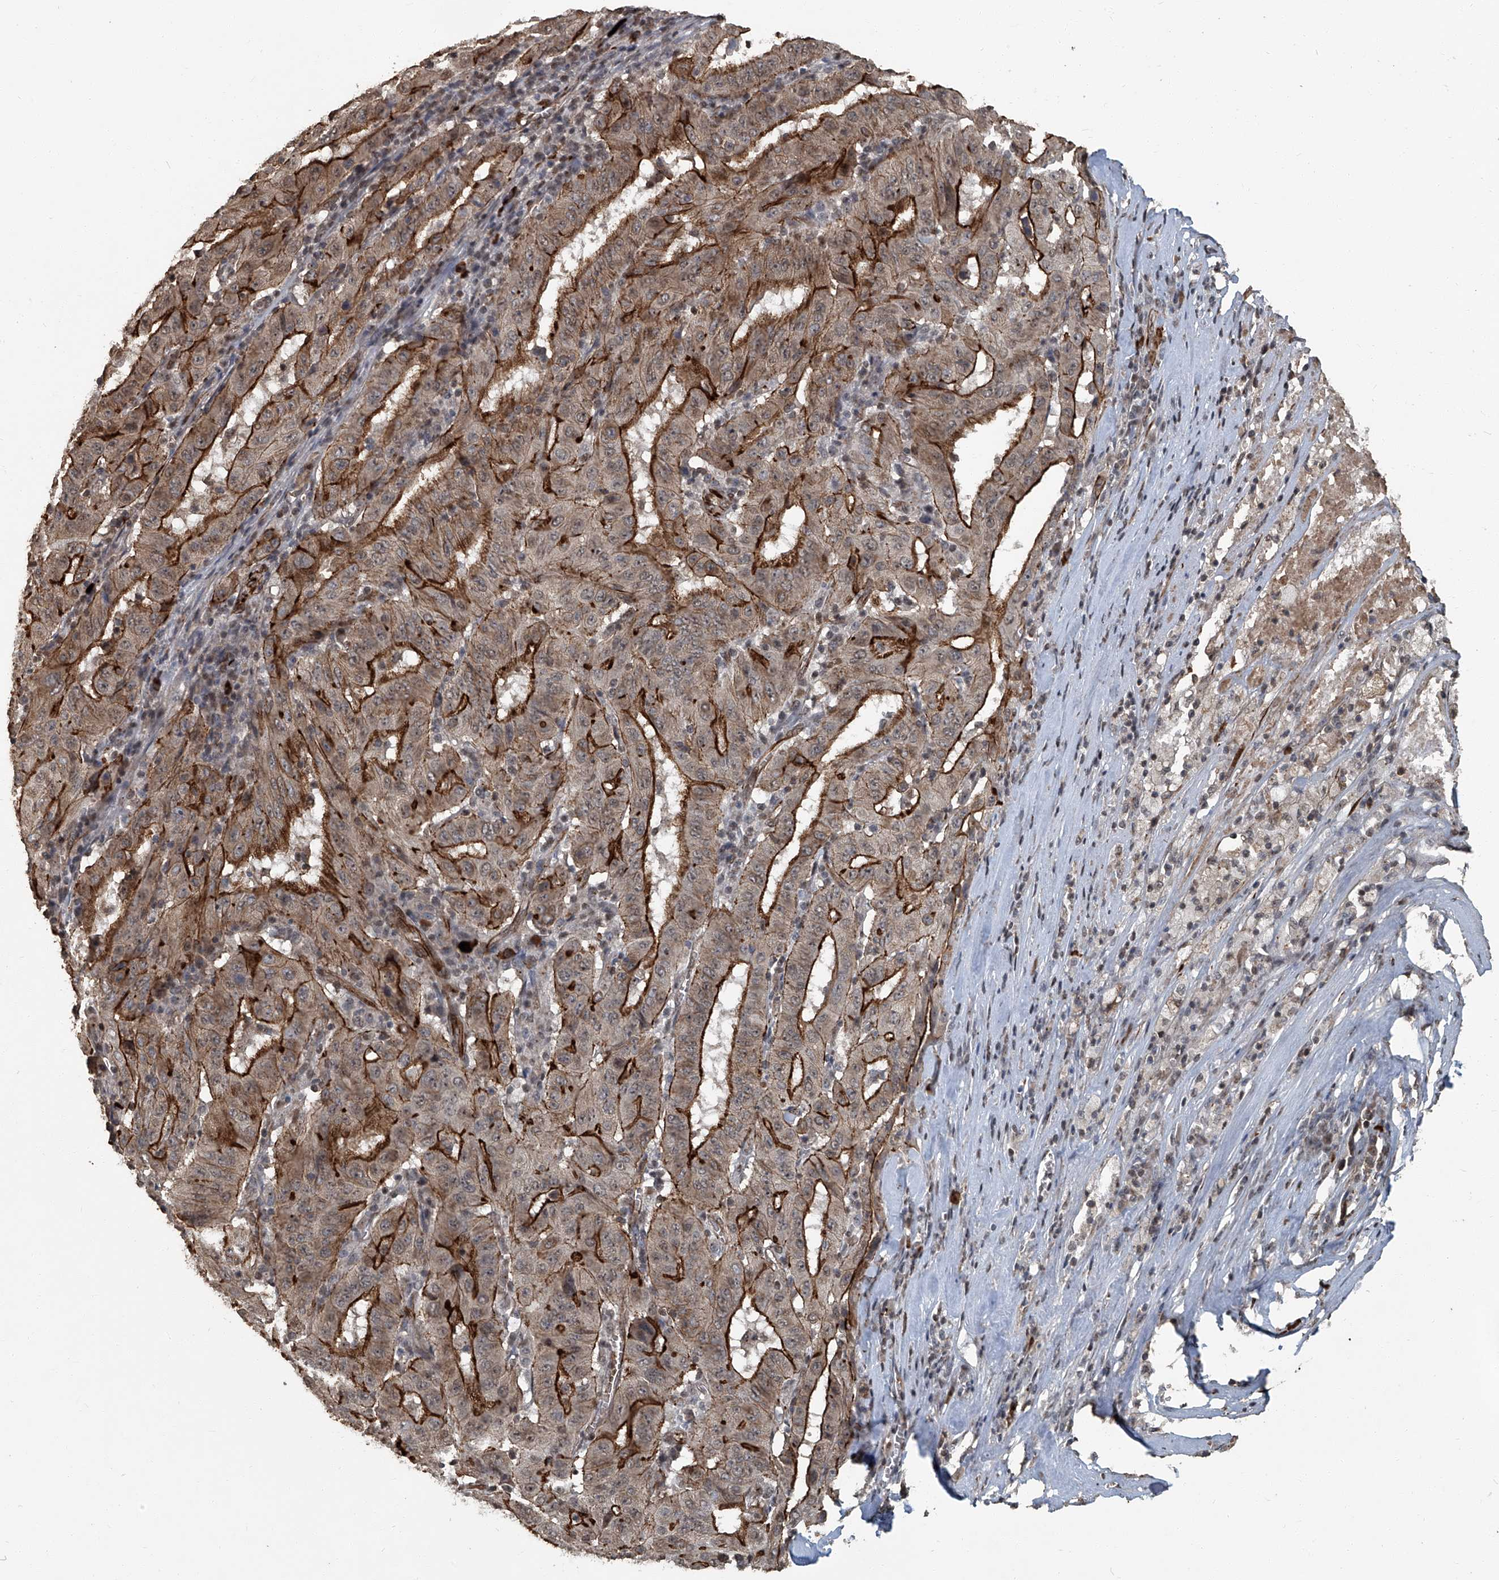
{"staining": {"intensity": "strong", "quantity": ">75%", "location": "cytoplasmic/membranous"}, "tissue": "pancreatic cancer", "cell_type": "Tumor cells", "image_type": "cancer", "snomed": [{"axis": "morphology", "description": "Adenocarcinoma, NOS"}, {"axis": "topography", "description": "Pancreas"}], "caption": "Human pancreatic adenocarcinoma stained with a protein marker shows strong staining in tumor cells.", "gene": "GPR132", "patient": {"sex": "male", "age": 63}}